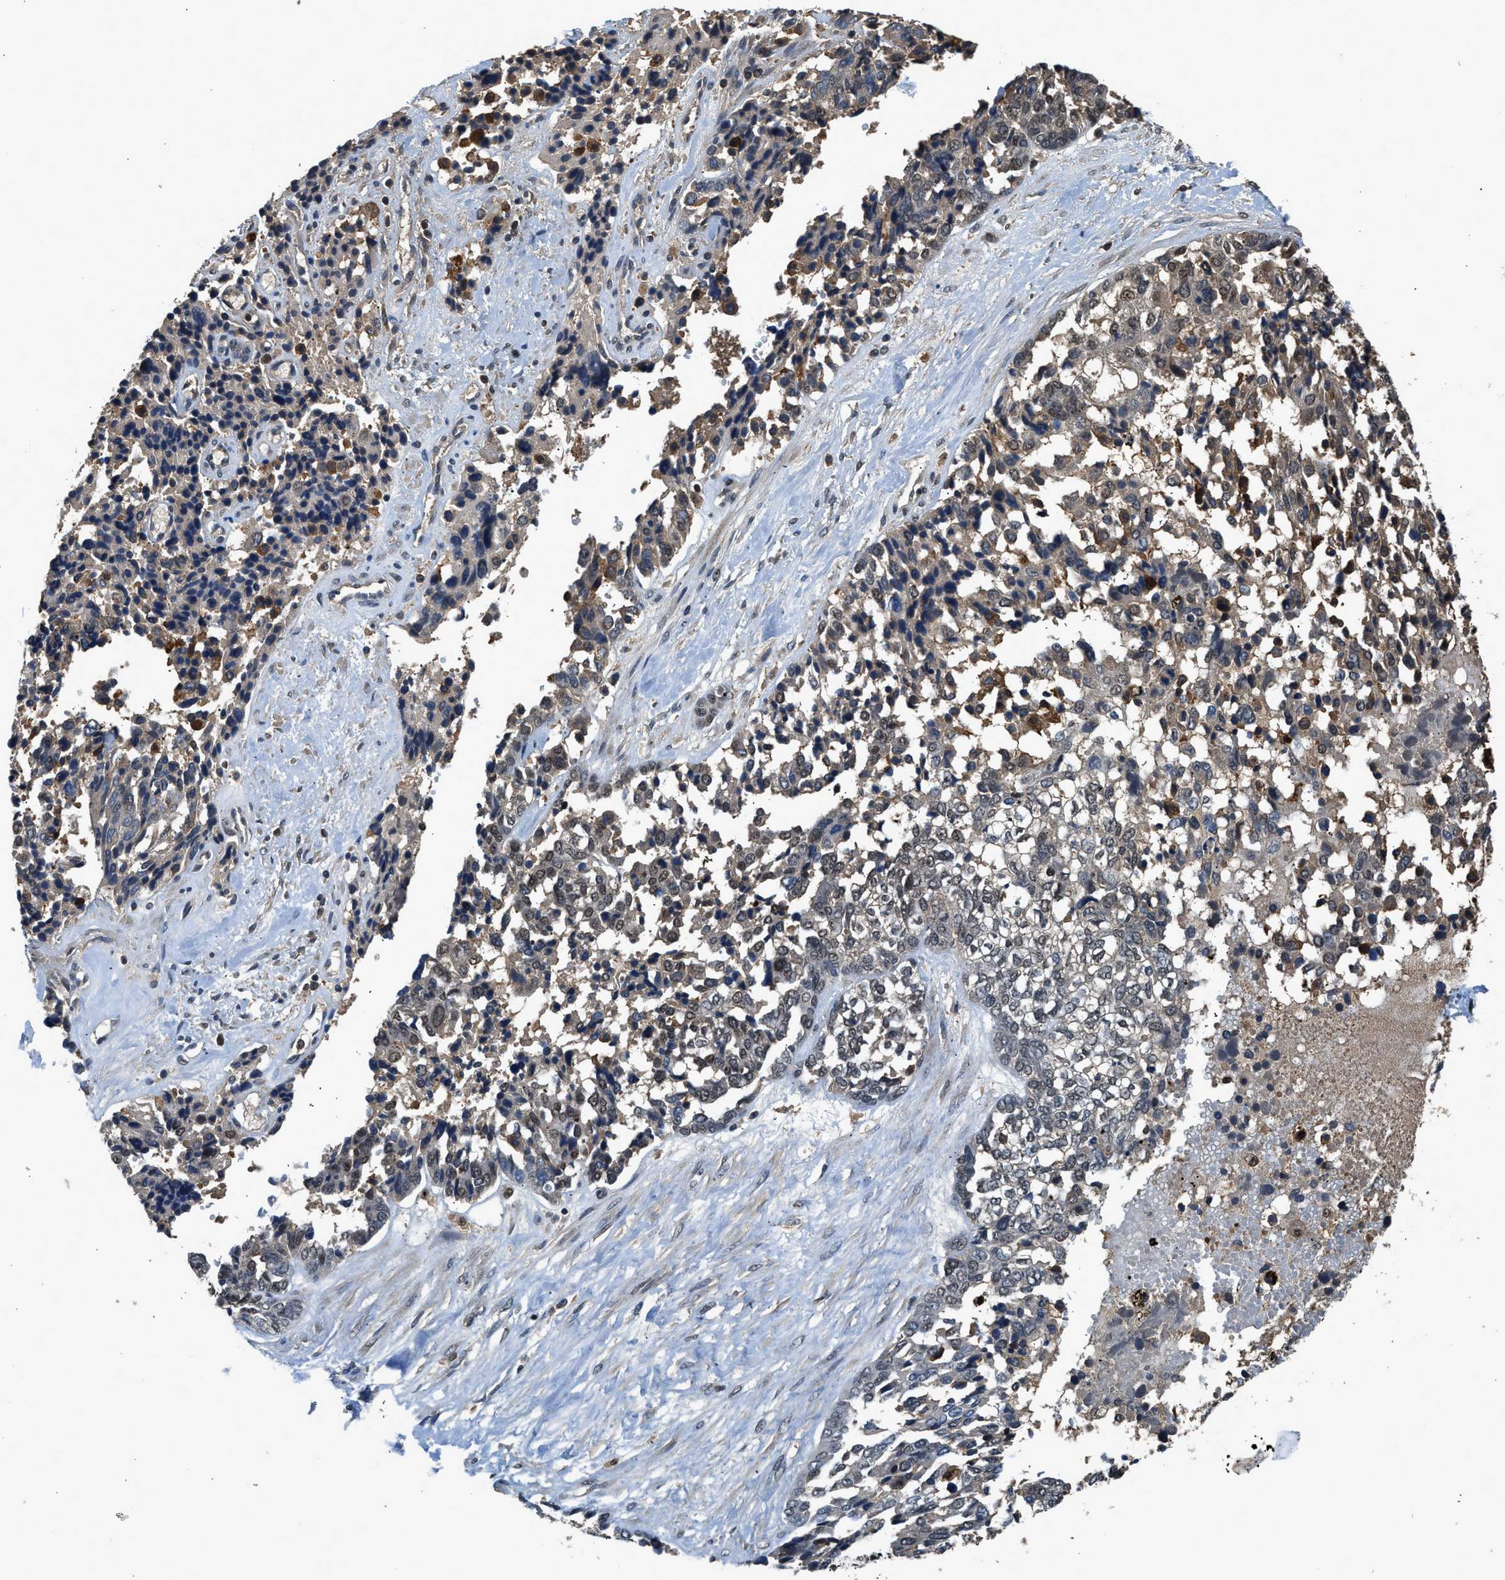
{"staining": {"intensity": "moderate", "quantity": "<25%", "location": "cytoplasmic/membranous,nuclear"}, "tissue": "ovarian cancer", "cell_type": "Tumor cells", "image_type": "cancer", "snomed": [{"axis": "morphology", "description": "Cystadenocarcinoma, serous, NOS"}, {"axis": "topography", "description": "Ovary"}], "caption": "Immunohistochemical staining of human ovarian cancer reveals moderate cytoplasmic/membranous and nuclear protein staining in approximately <25% of tumor cells.", "gene": "SLC15A4", "patient": {"sex": "female", "age": 44}}